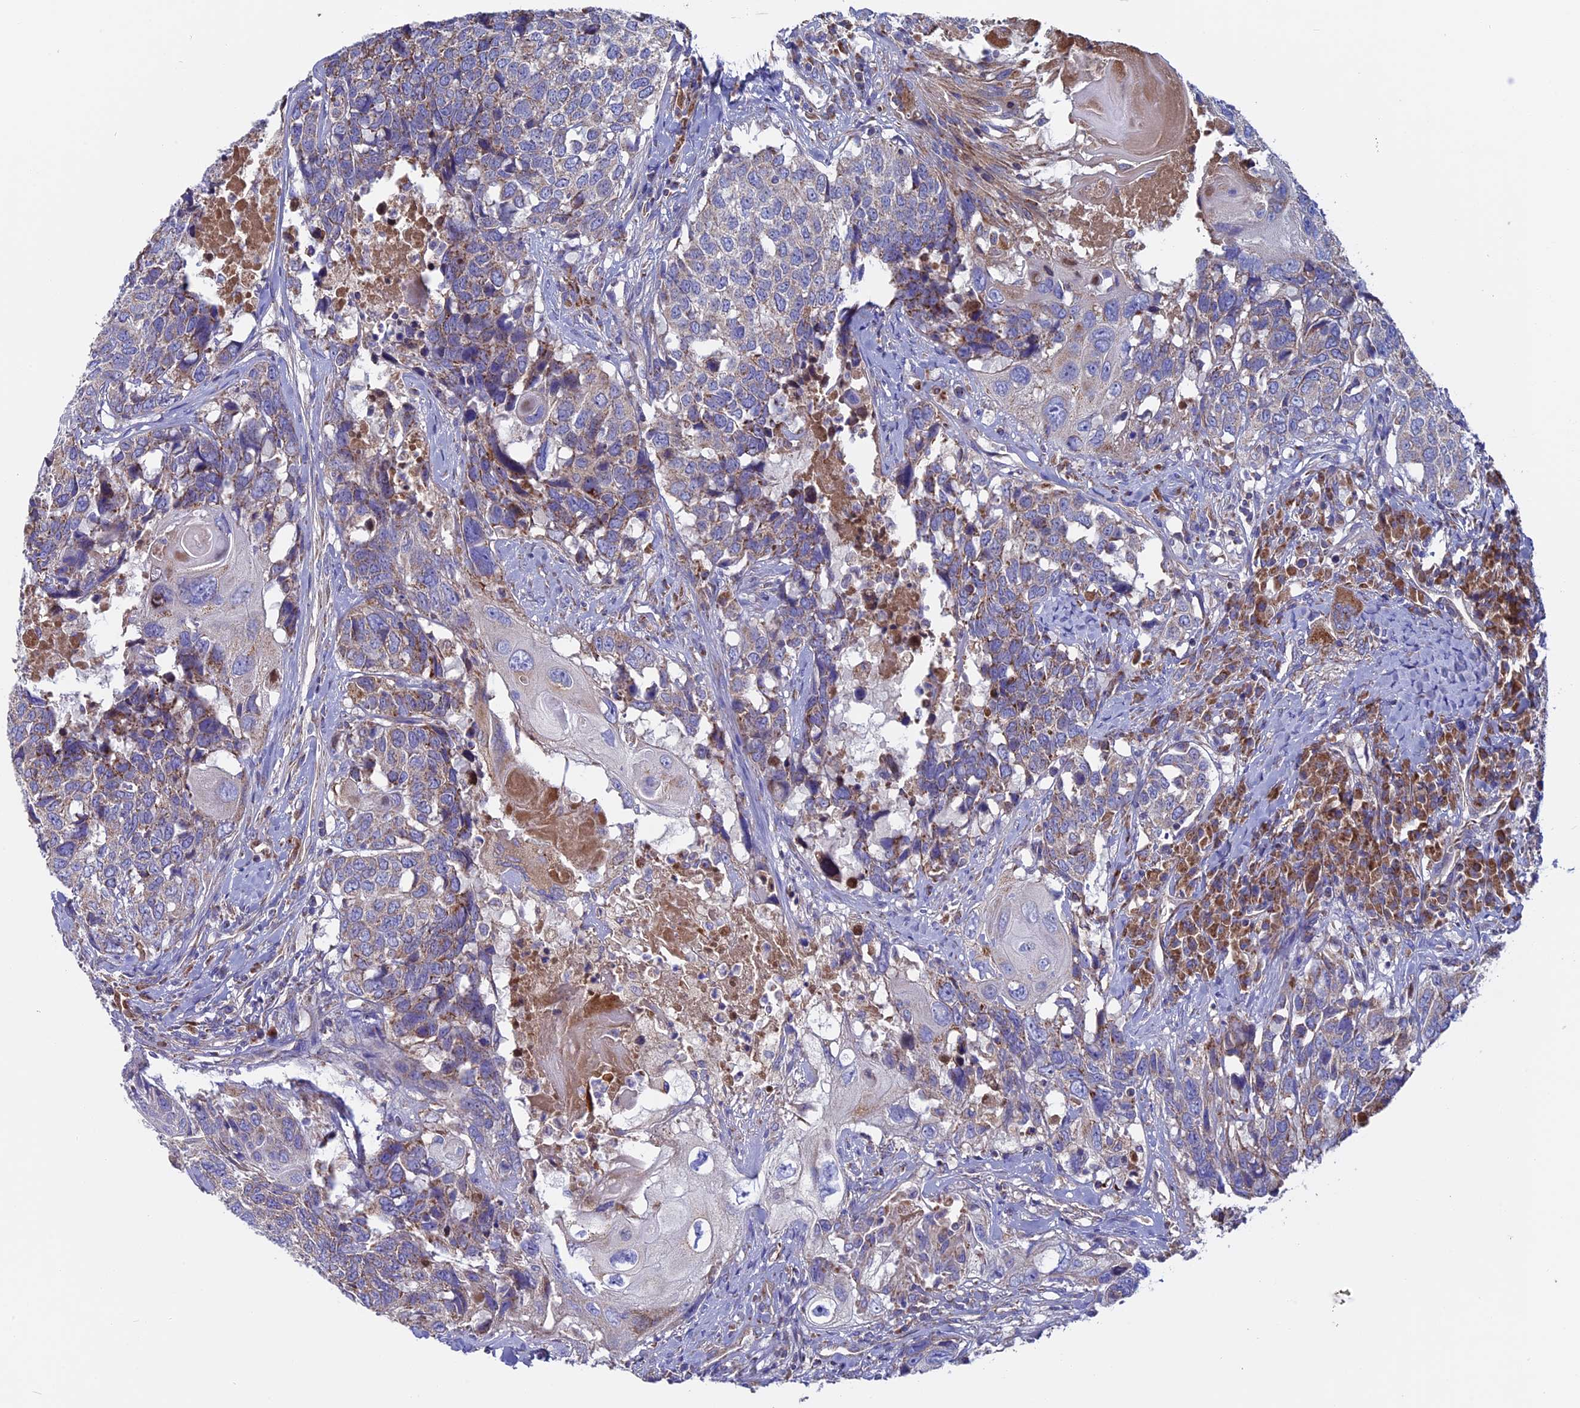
{"staining": {"intensity": "weak", "quantity": "25%-75%", "location": "cytoplasmic/membranous"}, "tissue": "head and neck cancer", "cell_type": "Tumor cells", "image_type": "cancer", "snomed": [{"axis": "morphology", "description": "Squamous cell carcinoma, NOS"}, {"axis": "topography", "description": "Head-Neck"}], "caption": "Brown immunohistochemical staining in human head and neck cancer reveals weak cytoplasmic/membranous positivity in about 25%-75% of tumor cells.", "gene": "SLC15A5", "patient": {"sex": "male", "age": 66}}